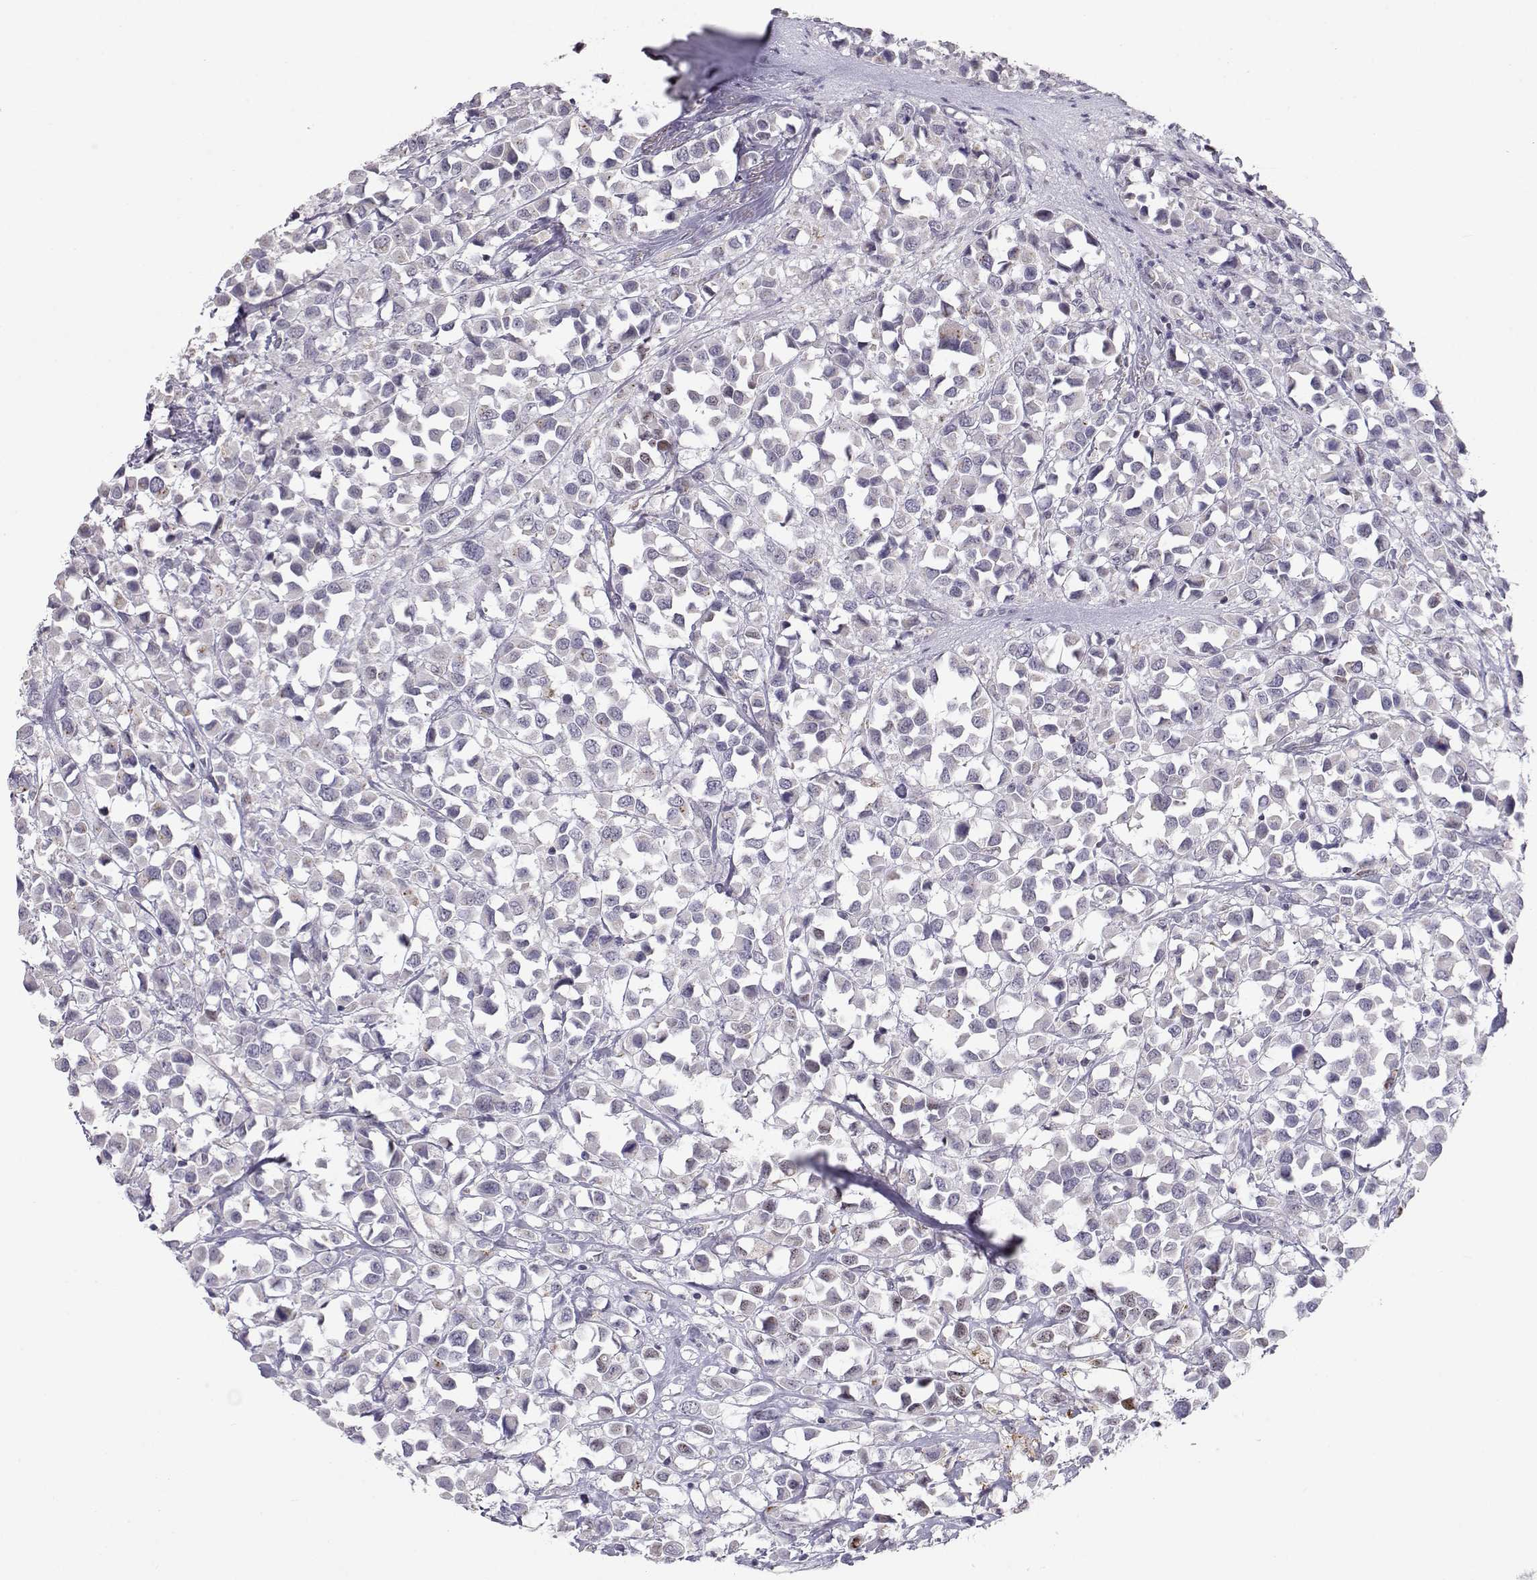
{"staining": {"intensity": "negative", "quantity": "none", "location": "none"}, "tissue": "breast cancer", "cell_type": "Tumor cells", "image_type": "cancer", "snomed": [{"axis": "morphology", "description": "Duct carcinoma"}, {"axis": "topography", "description": "Breast"}], "caption": "Immunohistochemical staining of human breast cancer (intraductal carcinoma) demonstrates no significant expression in tumor cells.", "gene": "NPVF", "patient": {"sex": "female", "age": 61}}